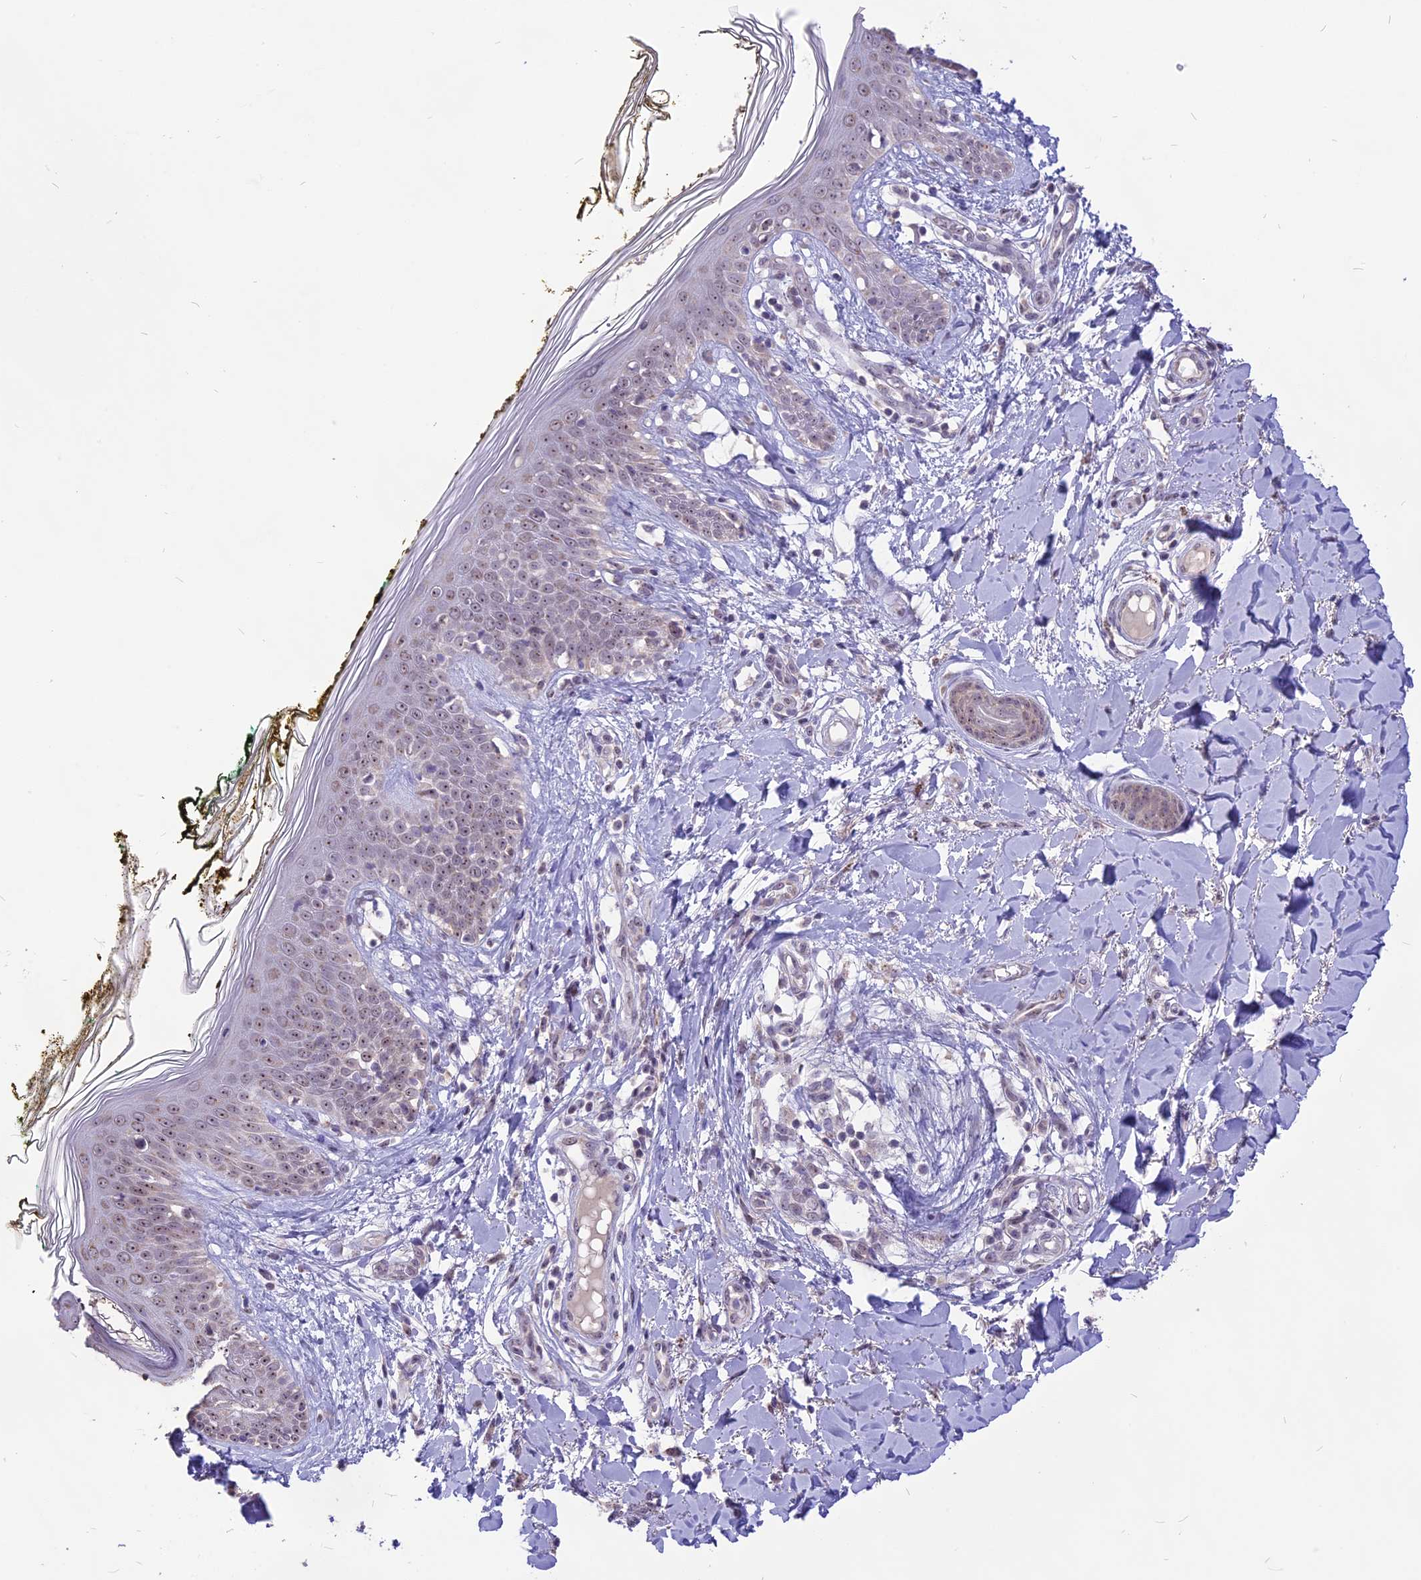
{"staining": {"intensity": "negative", "quantity": "none", "location": "none"}, "tissue": "skin", "cell_type": "Fibroblasts", "image_type": "normal", "snomed": [{"axis": "morphology", "description": "Normal tissue, NOS"}, {"axis": "topography", "description": "Skin"}], "caption": "Protein analysis of unremarkable skin exhibits no significant expression in fibroblasts. The staining is performed using DAB (3,3'-diaminobenzidine) brown chromogen with nuclei counter-stained in using hematoxylin.", "gene": "CMSS1", "patient": {"sex": "female", "age": 34}}